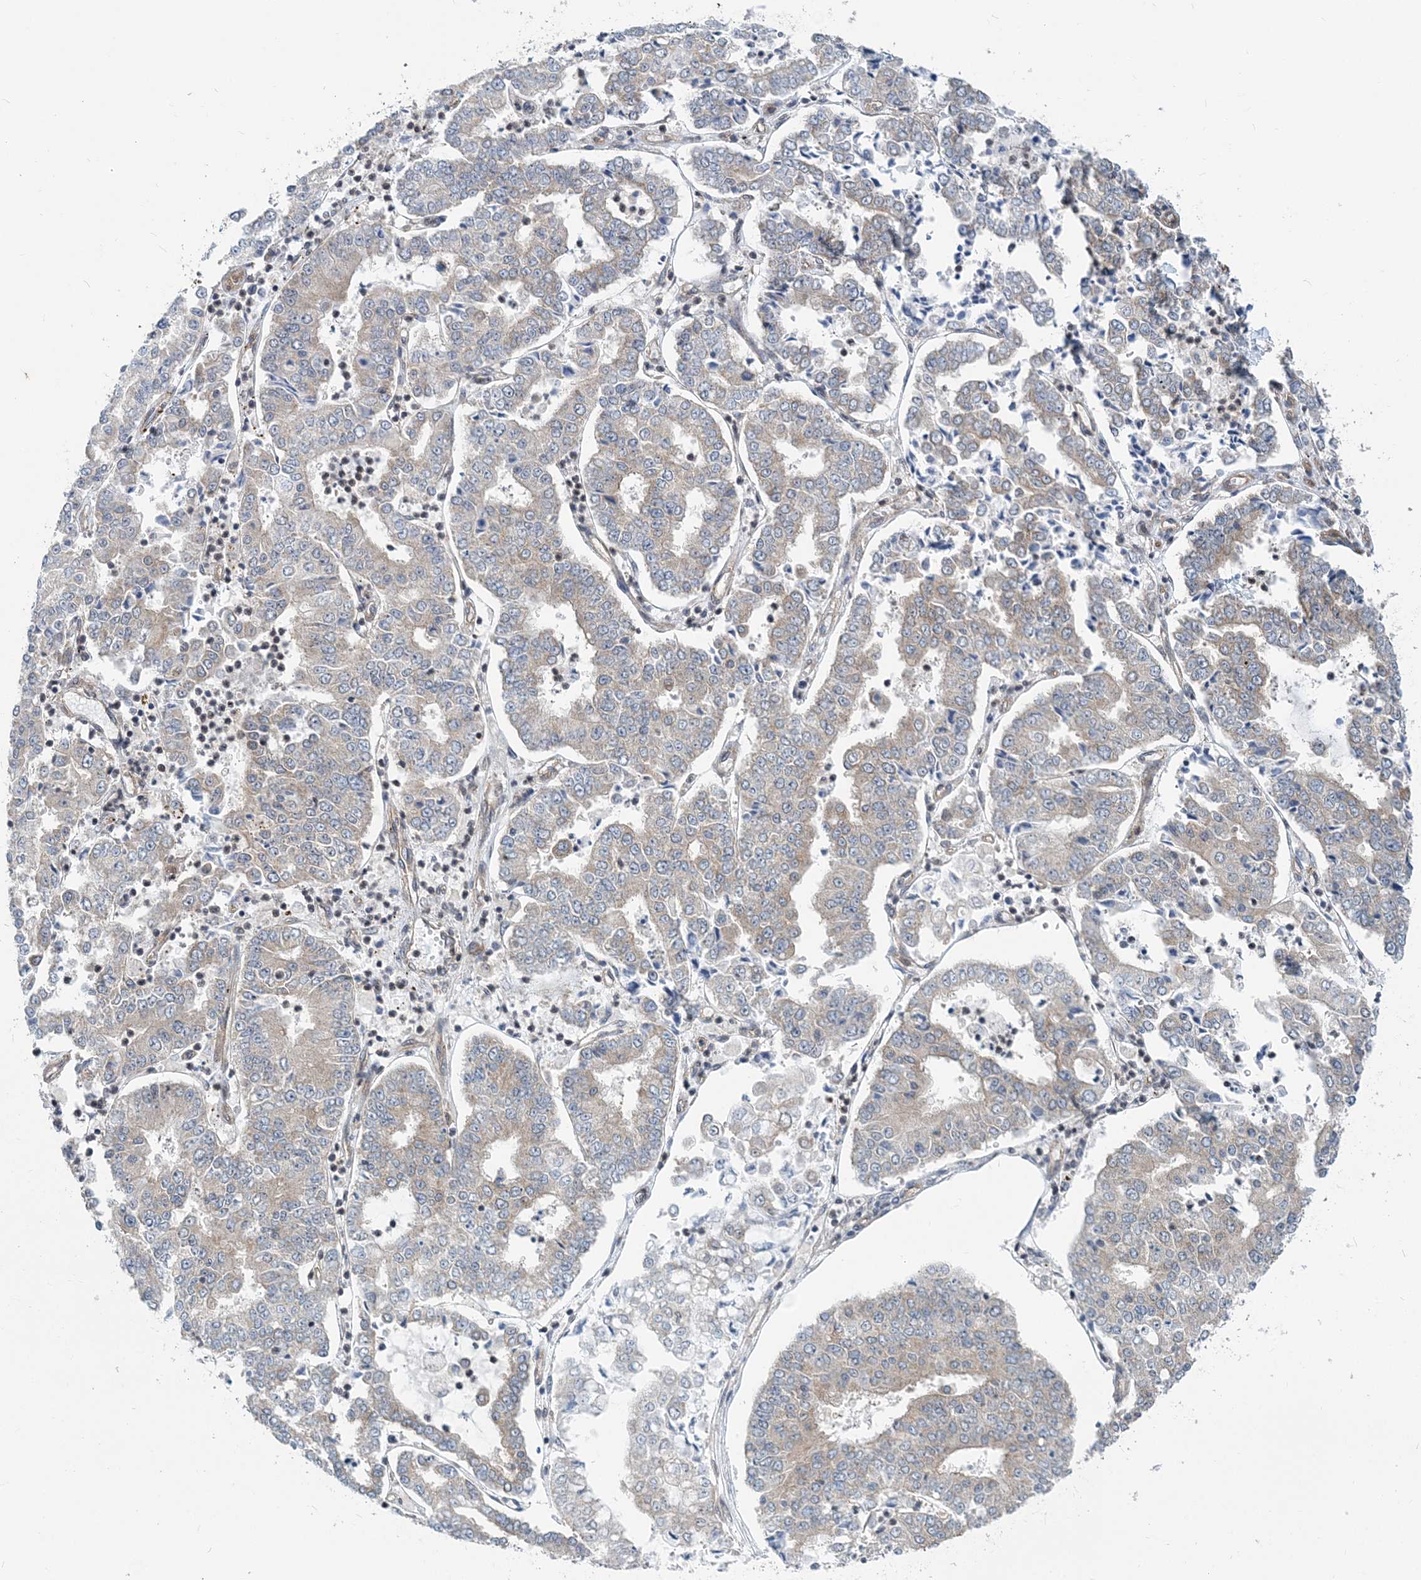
{"staining": {"intensity": "negative", "quantity": "none", "location": "none"}, "tissue": "stomach cancer", "cell_type": "Tumor cells", "image_type": "cancer", "snomed": [{"axis": "morphology", "description": "Adenocarcinoma, NOS"}, {"axis": "topography", "description": "Stomach"}], "caption": "An immunohistochemistry (IHC) photomicrograph of stomach cancer is shown. There is no staining in tumor cells of stomach cancer.", "gene": "MOB4", "patient": {"sex": "male", "age": 76}}